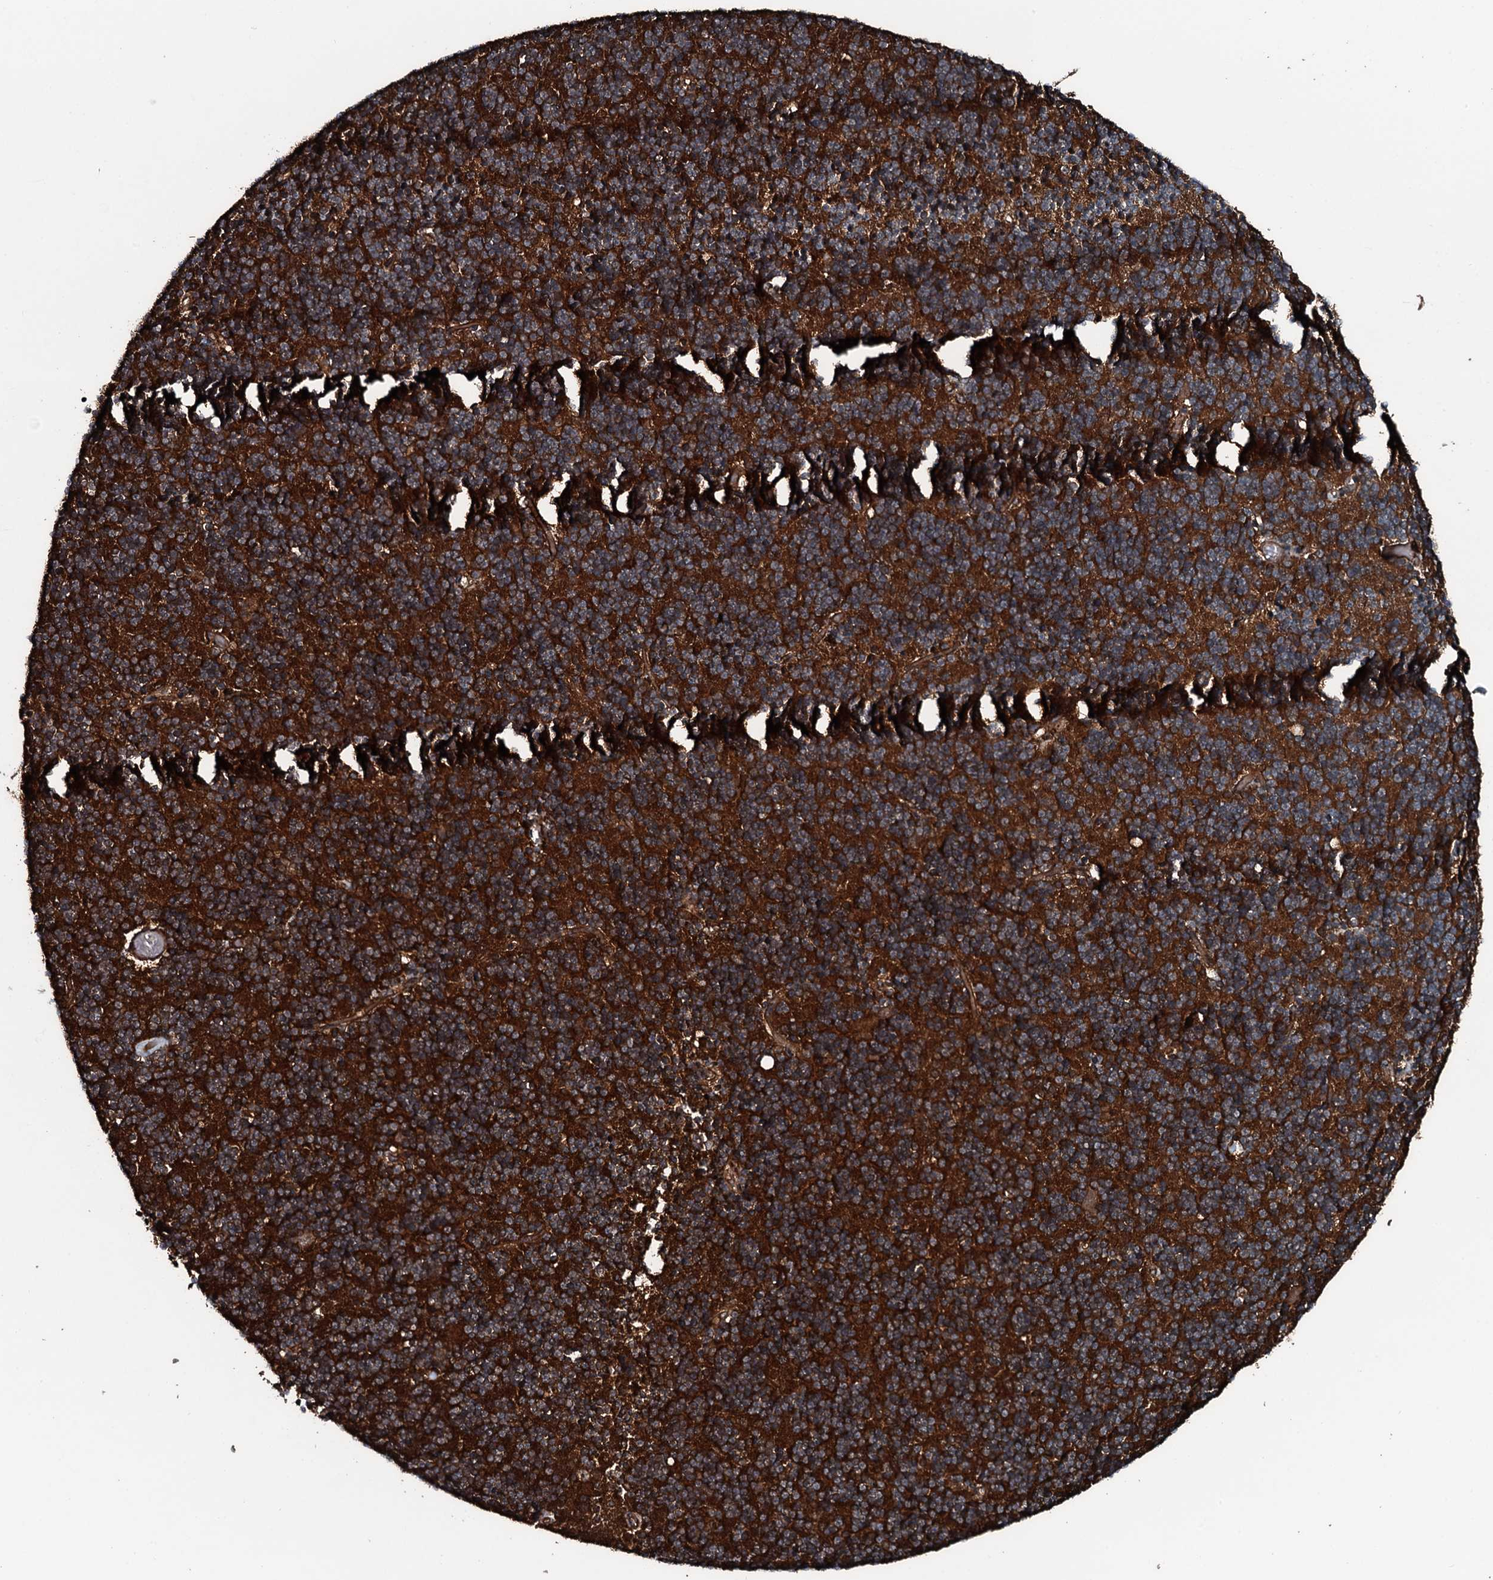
{"staining": {"intensity": "strong", "quantity": ">75%", "location": "cytoplasmic/membranous"}, "tissue": "cerebellum", "cell_type": "Cells in granular layer", "image_type": "normal", "snomed": [{"axis": "morphology", "description": "Normal tissue, NOS"}, {"axis": "topography", "description": "Cerebellum"}], "caption": "Immunohistochemical staining of unremarkable cerebellum displays strong cytoplasmic/membranous protein positivity in approximately >75% of cells in granular layer. (DAB IHC, brown staining for protein, blue staining for nuclei).", "gene": "TRIM7", "patient": {"sex": "male", "age": 54}}